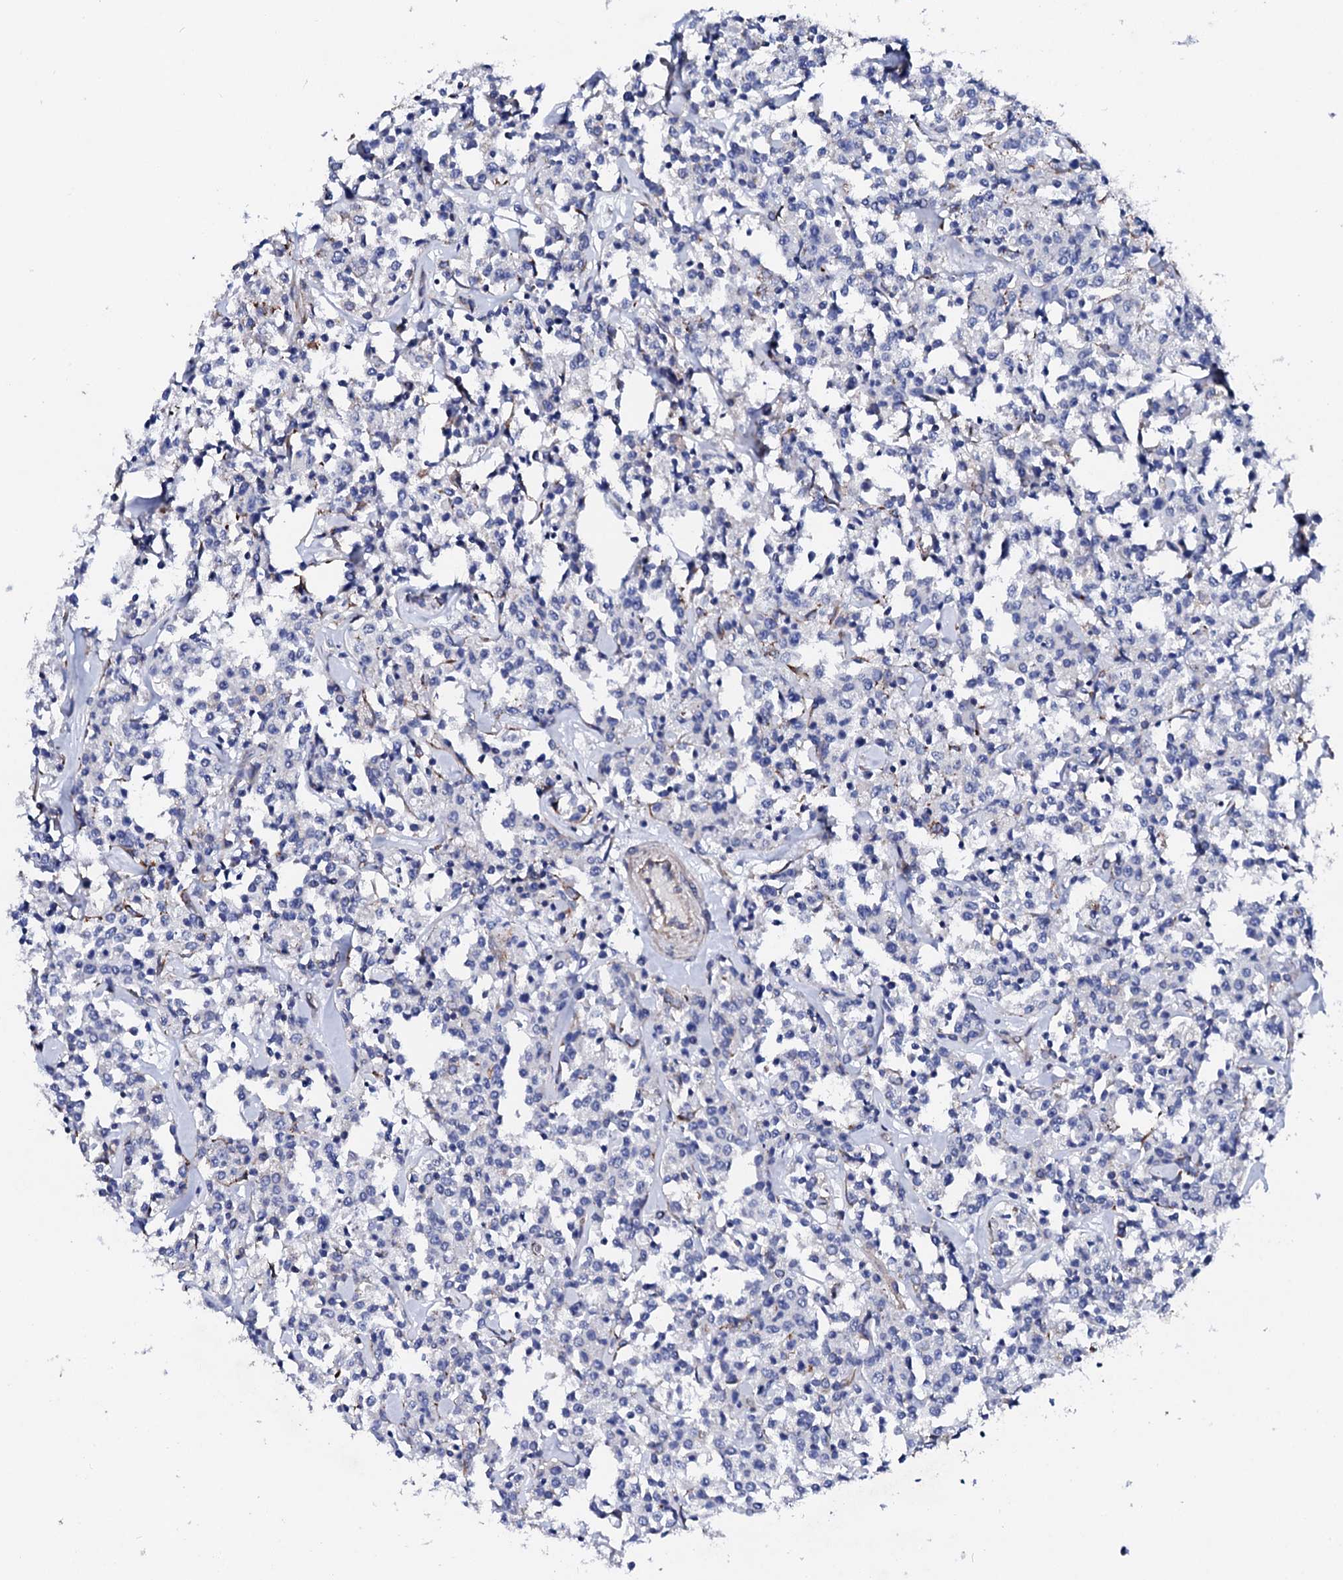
{"staining": {"intensity": "negative", "quantity": "none", "location": "none"}, "tissue": "lymphoma", "cell_type": "Tumor cells", "image_type": "cancer", "snomed": [{"axis": "morphology", "description": "Malignant lymphoma, non-Hodgkin's type, Low grade"}, {"axis": "topography", "description": "Small intestine"}], "caption": "Immunohistochemical staining of human lymphoma shows no significant positivity in tumor cells.", "gene": "KLHL32", "patient": {"sex": "female", "age": 59}}